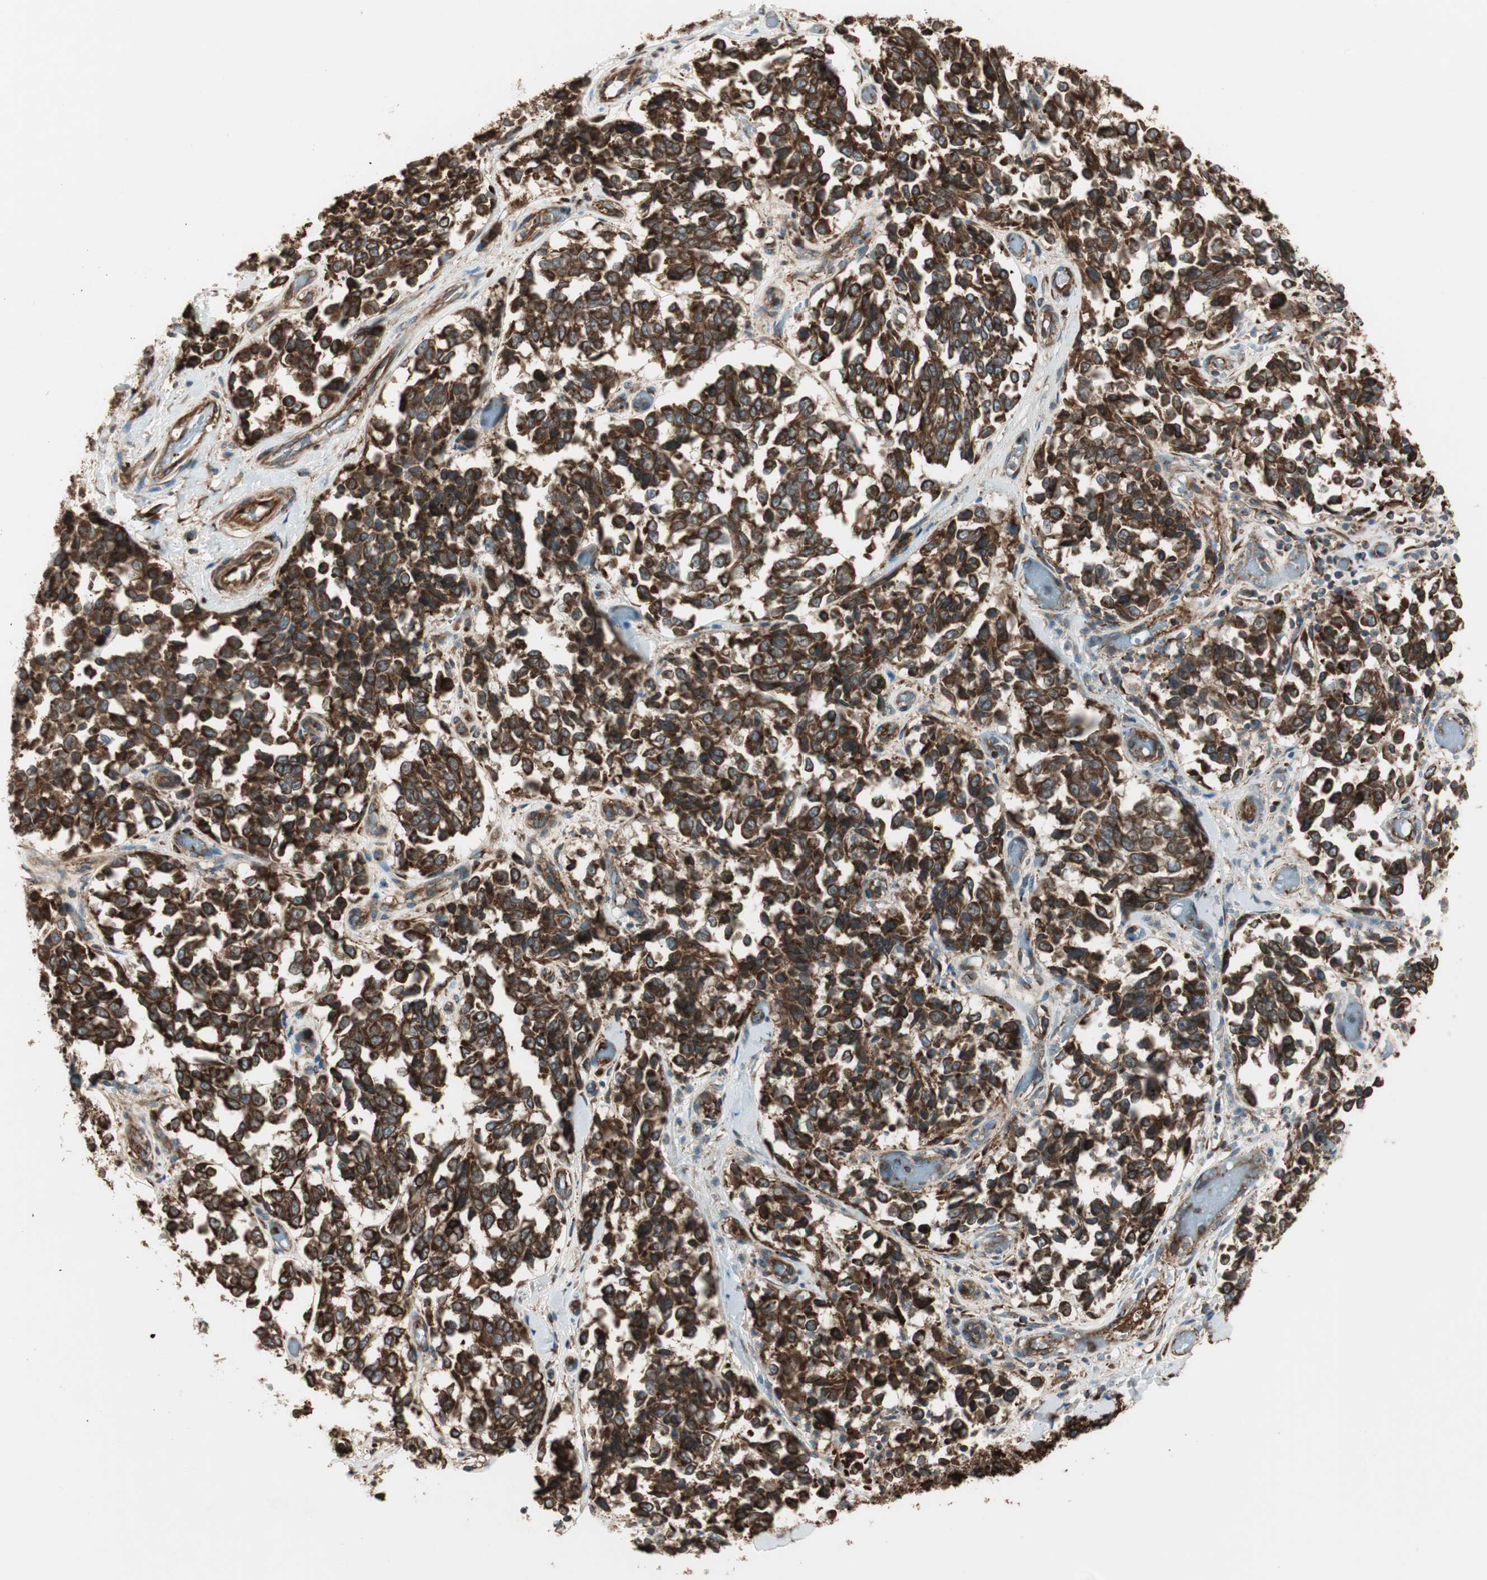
{"staining": {"intensity": "strong", "quantity": ">75%", "location": "cytoplasmic/membranous"}, "tissue": "melanoma", "cell_type": "Tumor cells", "image_type": "cancer", "snomed": [{"axis": "morphology", "description": "Malignant melanoma, NOS"}, {"axis": "topography", "description": "Skin"}], "caption": "A brown stain highlights strong cytoplasmic/membranous staining of a protein in human melanoma tumor cells. Nuclei are stained in blue.", "gene": "PRKG1", "patient": {"sex": "female", "age": 64}}